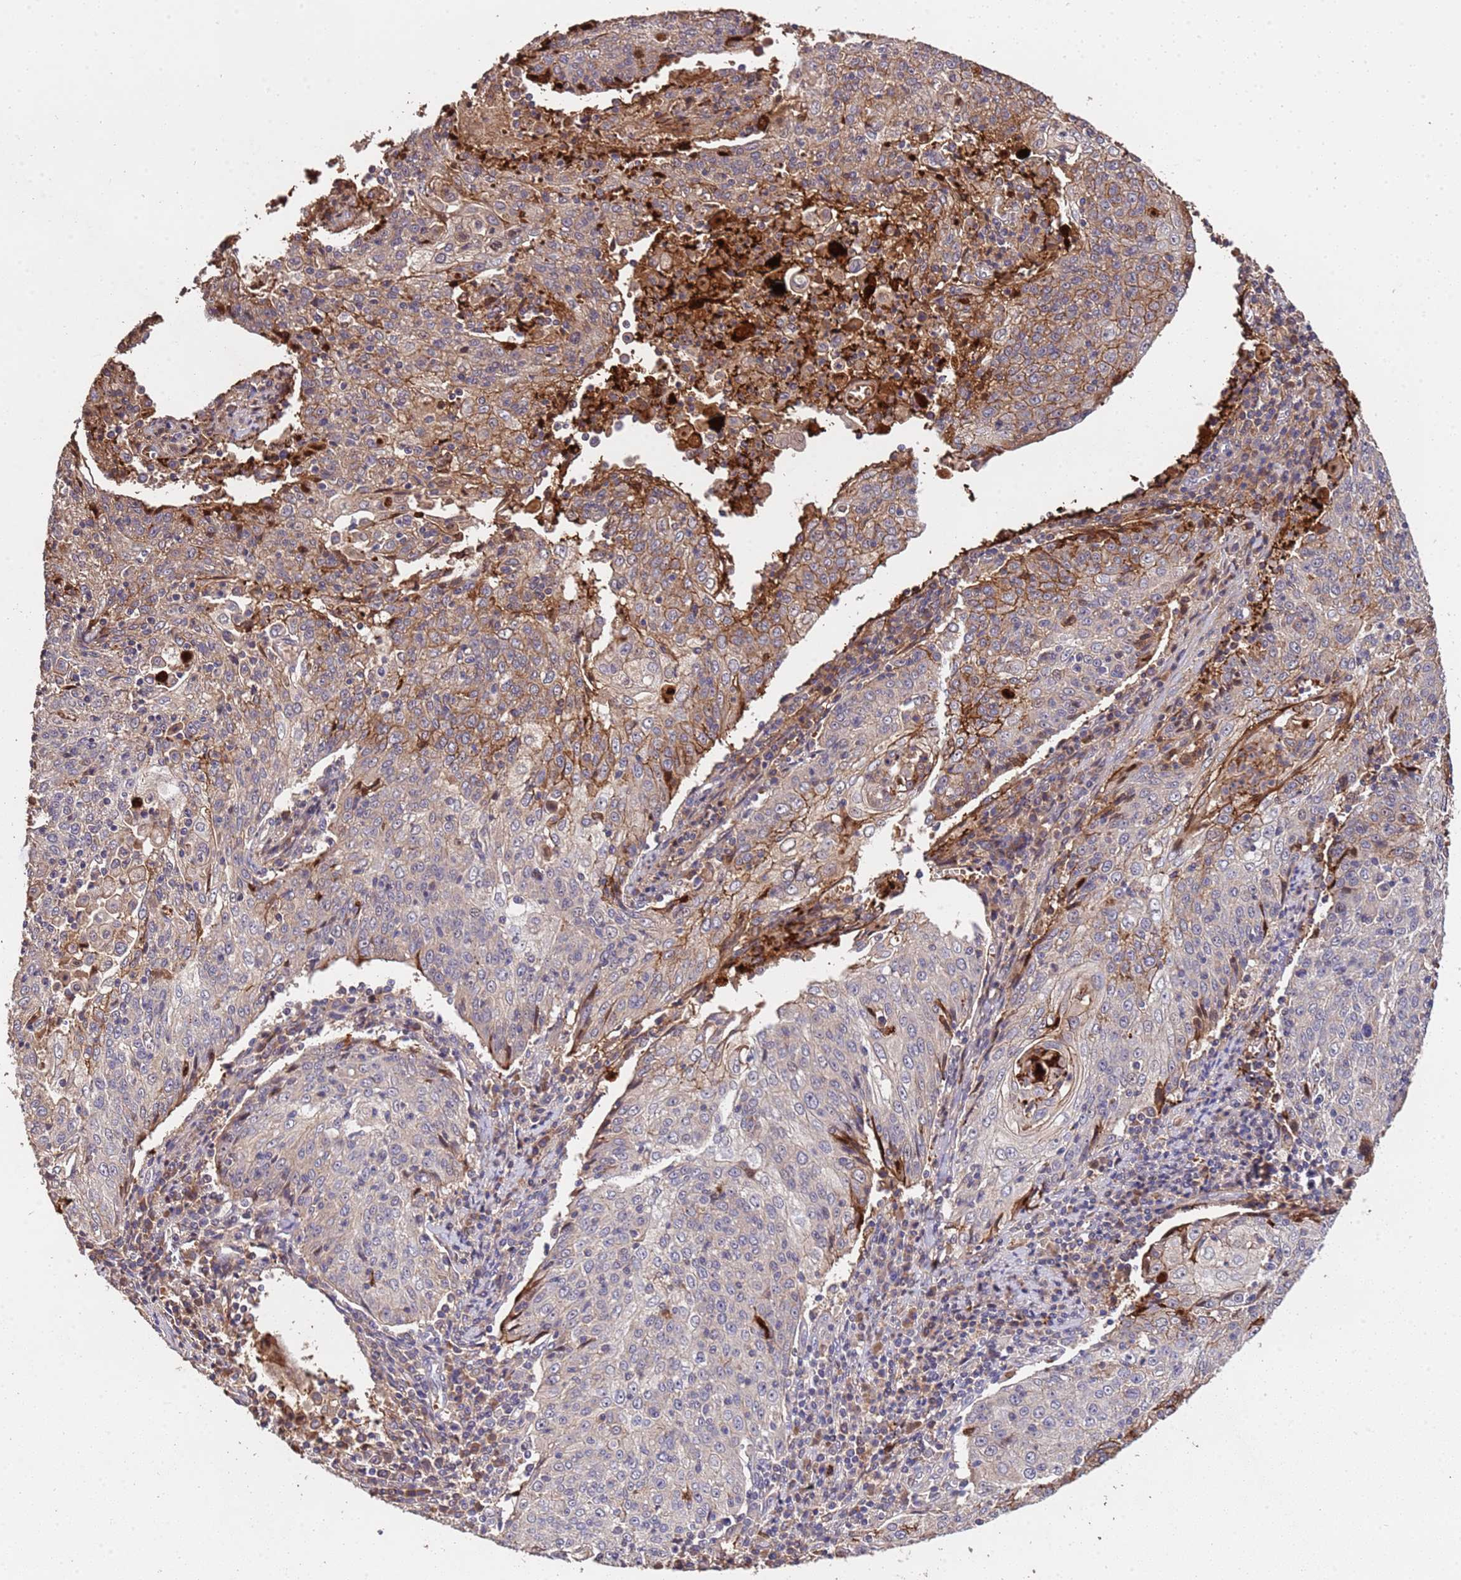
{"staining": {"intensity": "moderate", "quantity": "25%-75%", "location": "cytoplasmic/membranous"}, "tissue": "cervical cancer", "cell_type": "Tumor cells", "image_type": "cancer", "snomed": [{"axis": "morphology", "description": "Squamous cell carcinoma, NOS"}, {"axis": "topography", "description": "Cervix"}], "caption": "Immunohistochemical staining of human cervical squamous cell carcinoma demonstrates medium levels of moderate cytoplasmic/membranous protein expression in approximately 25%-75% of tumor cells.", "gene": "CCDC184", "patient": {"sex": "female", "age": 48}}